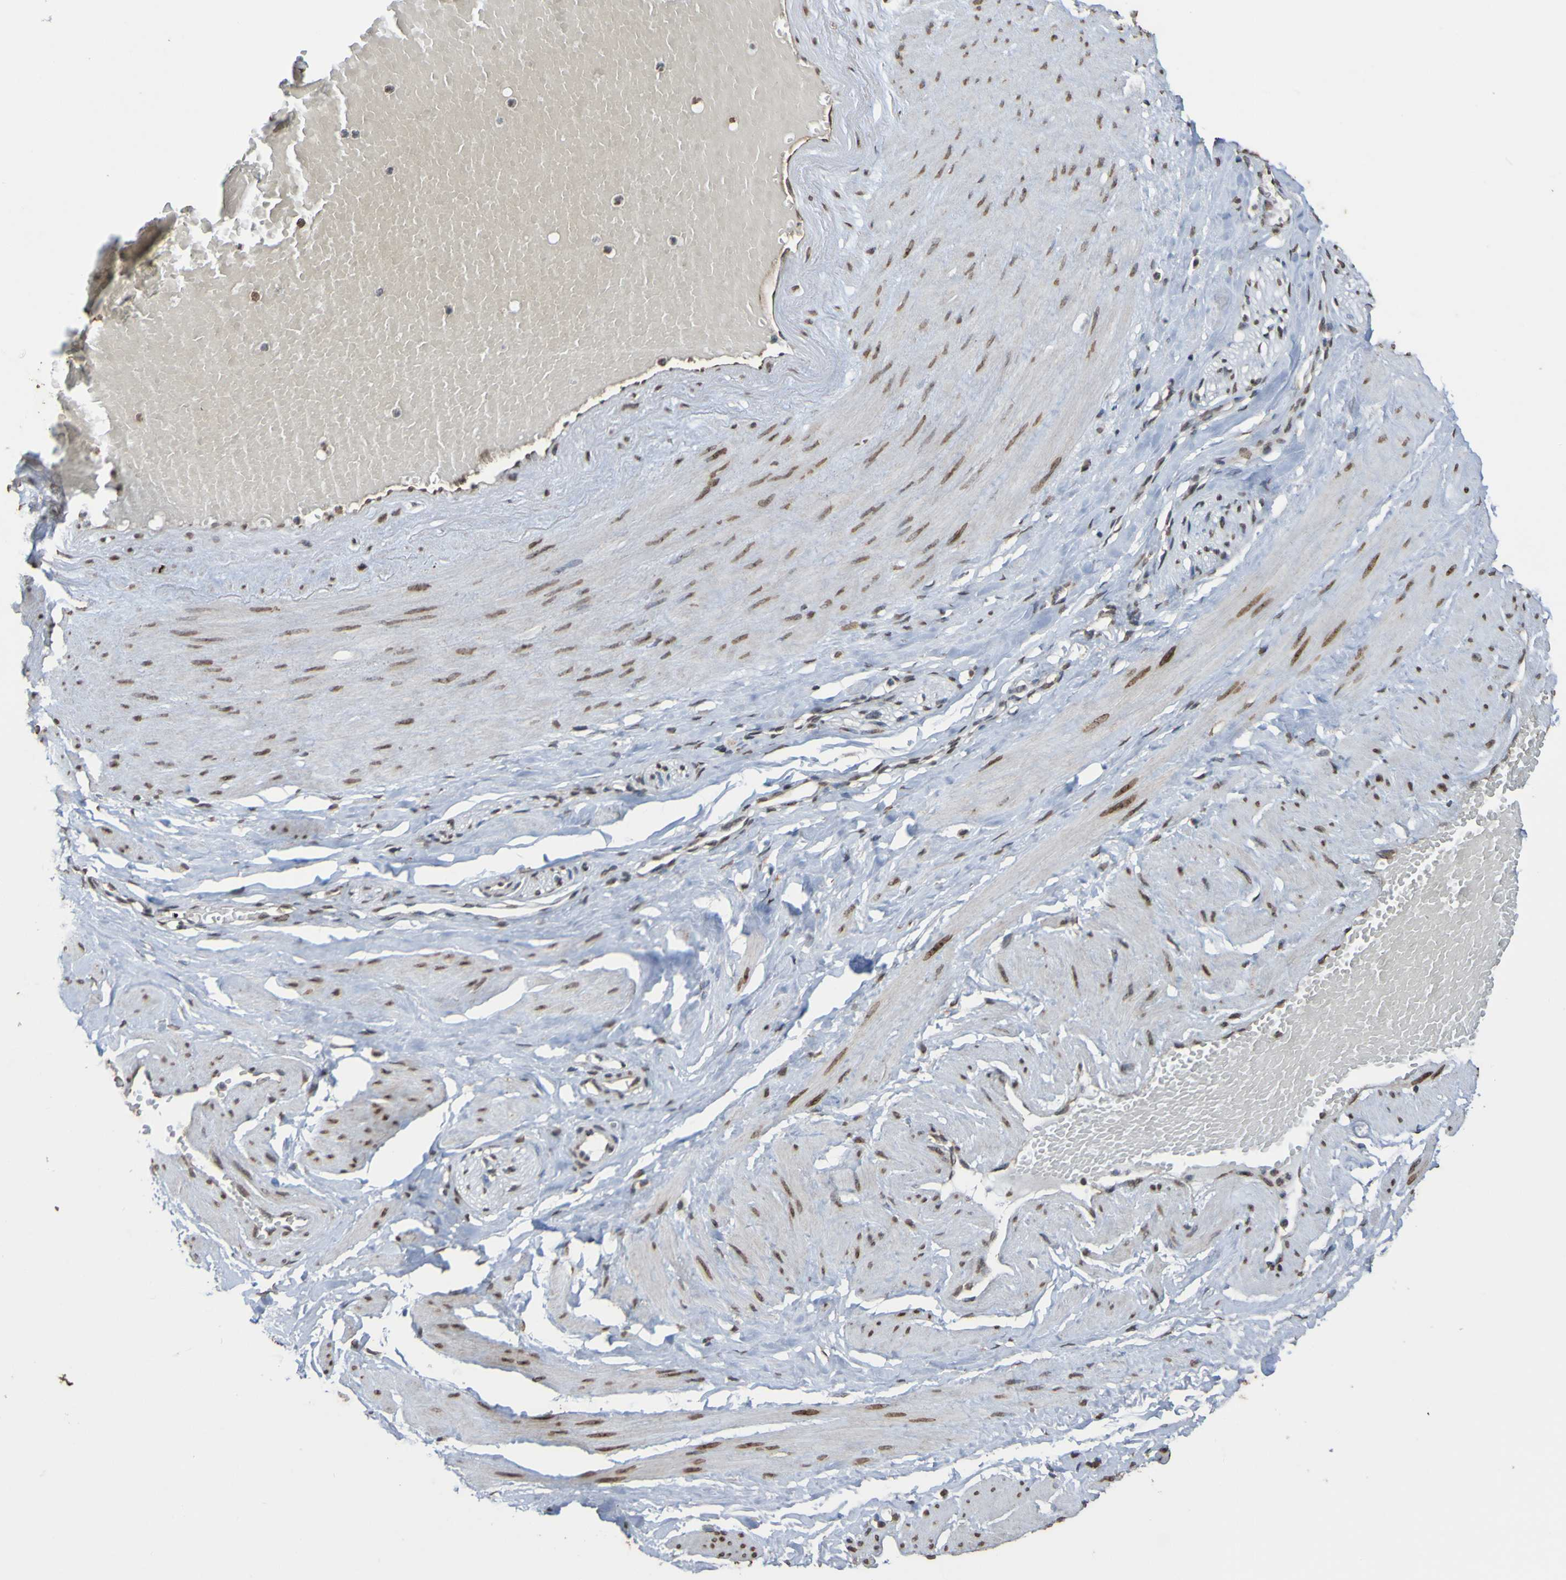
{"staining": {"intensity": "strong", "quantity": ">75%", "location": "nuclear"}, "tissue": "adipose tissue", "cell_type": "Adipocytes", "image_type": "normal", "snomed": [{"axis": "morphology", "description": "Normal tissue, NOS"}, {"axis": "topography", "description": "Soft tissue"}, {"axis": "topography", "description": "Vascular tissue"}], "caption": "About >75% of adipocytes in unremarkable adipose tissue reveal strong nuclear protein positivity as visualized by brown immunohistochemical staining.", "gene": "ALKBH2", "patient": {"sex": "female", "age": 35}}